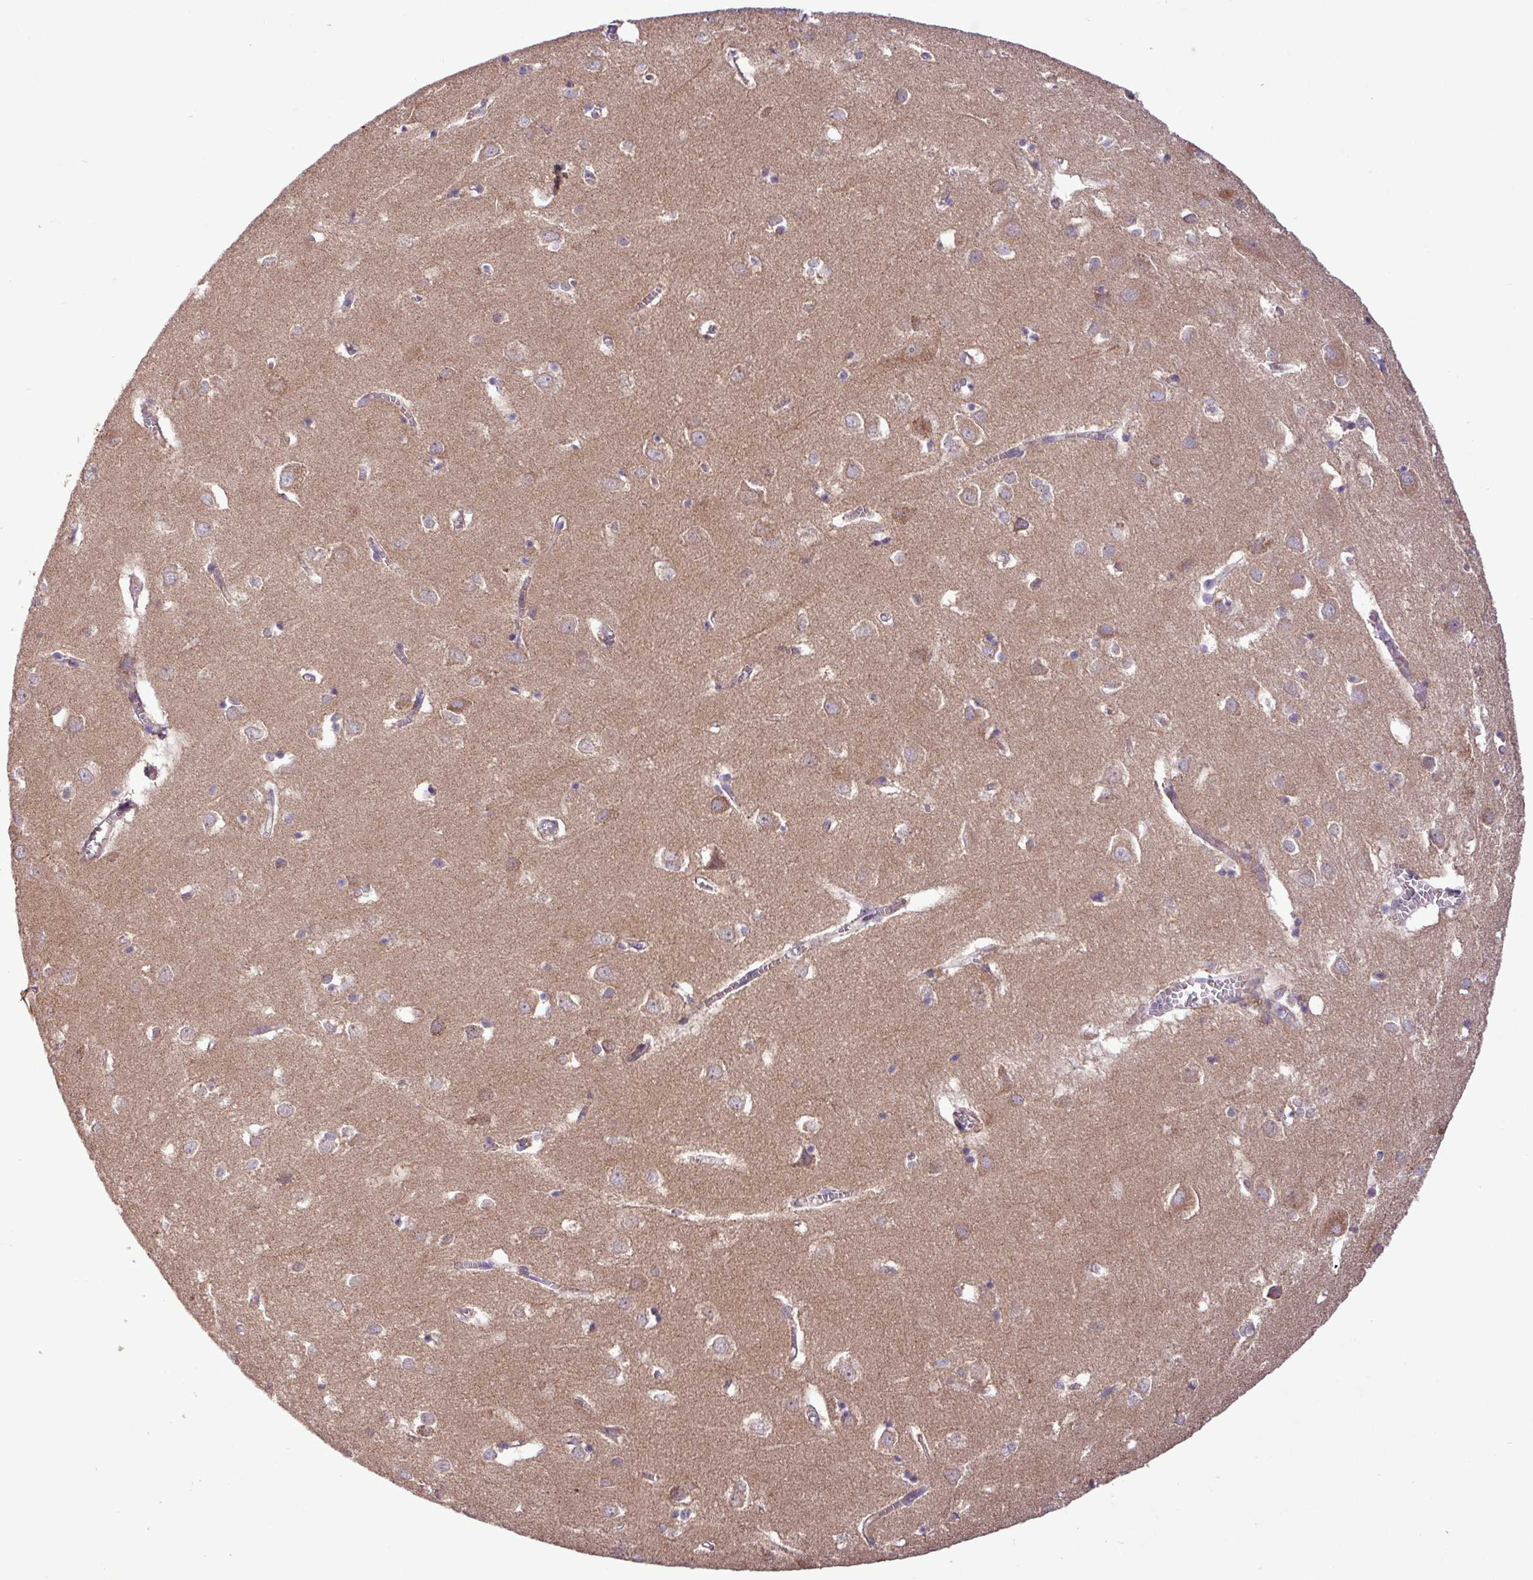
{"staining": {"intensity": "negative", "quantity": "none", "location": "none"}, "tissue": "cerebral cortex", "cell_type": "Endothelial cells", "image_type": "normal", "snomed": [{"axis": "morphology", "description": "Normal tissue, NOS"}, {"axis": "topography", "description": "Cerebral cortex"}], "caption": "The histopathology image displays no staining of endothelial cells in unremarkable cerebral cortex. (Immunohistochemistry (ihc), brightfield microscopy, high magnification).", "gene": "TIMM10B", "patient": {"sex": "male", "age": 70}}